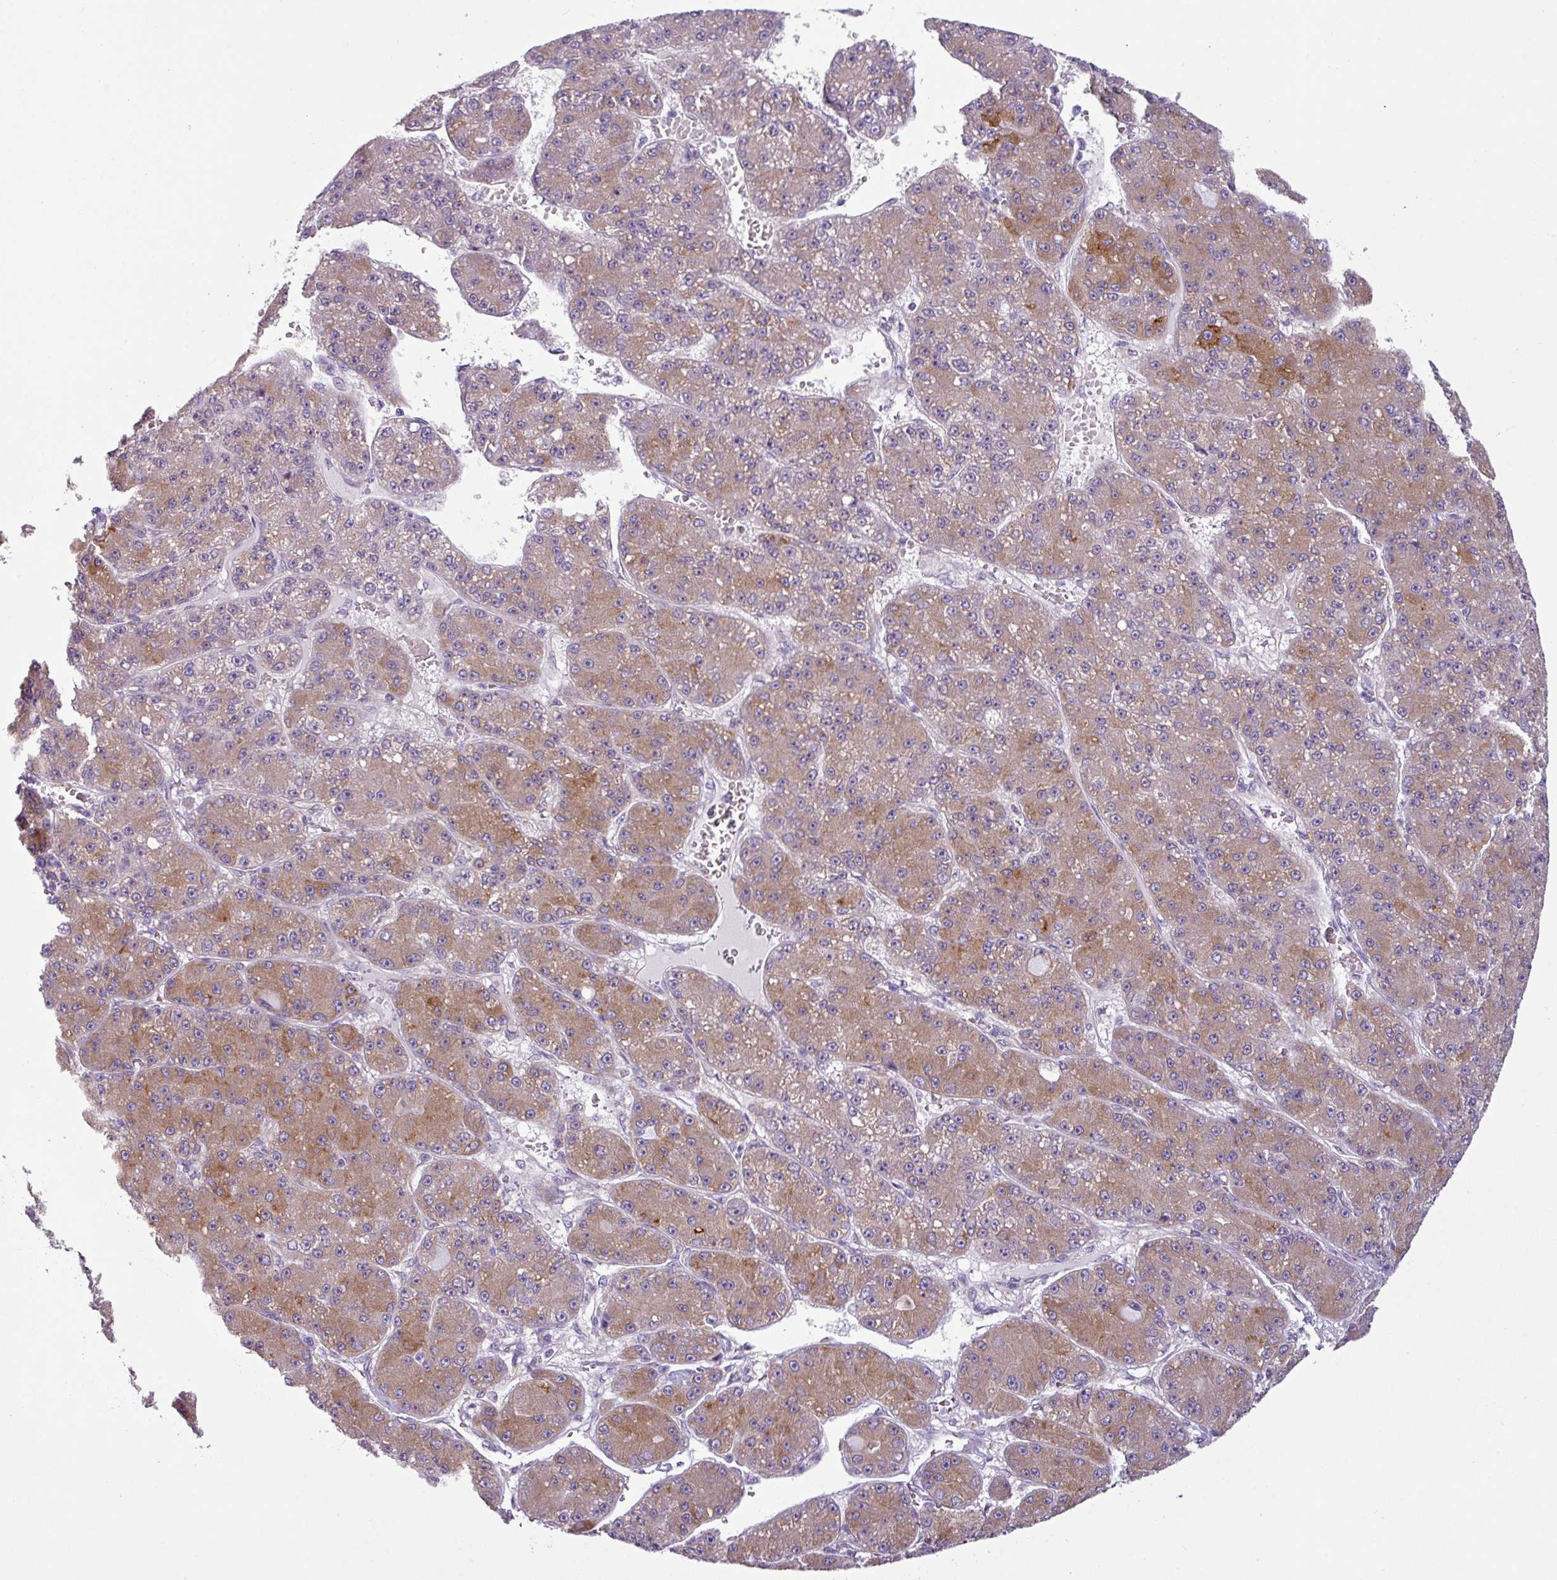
{"staining": {"intensity": "moderate", "quantity": ">75%", "location": "cytoplasmic/membranous"}, "tissue": "liver cancer", "cell_type": "Tumor cells", "image_type": "cancer", "snomed": [{"axis": "morphology", "description": "Carcinoma, Hepatocellular, NOS"}, {"axis": "topography", "description": "Liver"}], "caption": "Moderate cytoplasmic/membranous staining for a protein is identified in about >75% of tumor cells of liver cancer (hepatocellular carcinoma) using immunohistochemistry.", "gene": "TOR1AIP2", "patient": {"sex": "male", "age": 67}}